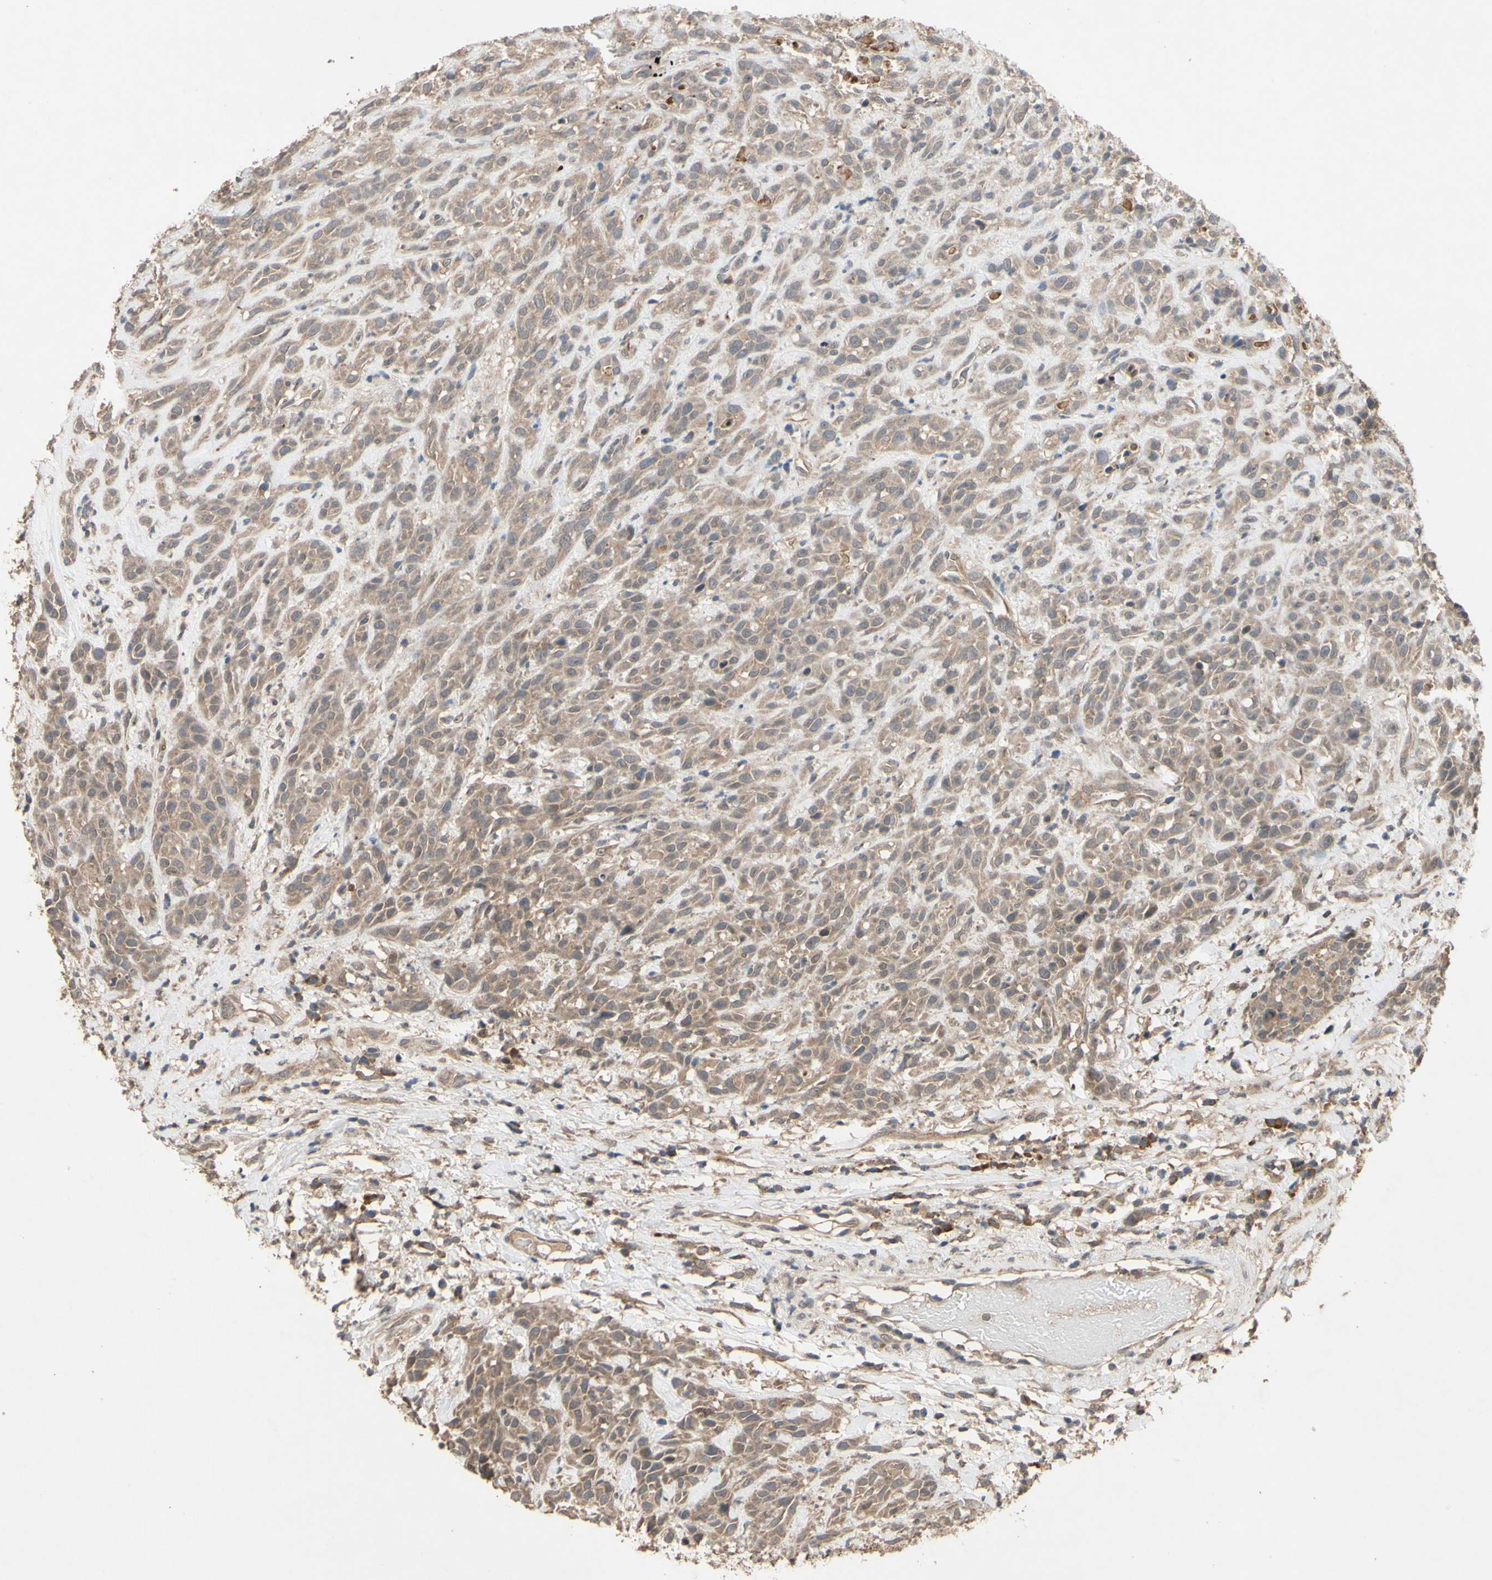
{"staining": {"intensity": "weak", "quantity": ">75%", "location": "cytoplasmic/membranous"}, "tissue": "head and neck cancer", "cell_type": "Tumor cells", "image_type": "cancer", "snomed": [{"axis": "morphology", "description": "Normal tissue, NOS"}, {"axis": "morphology", "description": "Squamous cell carcinoma, NOS"}, {"axis": "topography", "description": "Cartilage tissue"}, {"axis": "topography", "description": "Head-Neck"}], "caption": "Brown immunohistochemical staining in squamous cell carcinoma (head and neck) displays weak cytoplasmic/membranous staining in approximately >75% of tumor cells.", "gene": "CD164", "patient": {"sex": "male", "age": 62}}